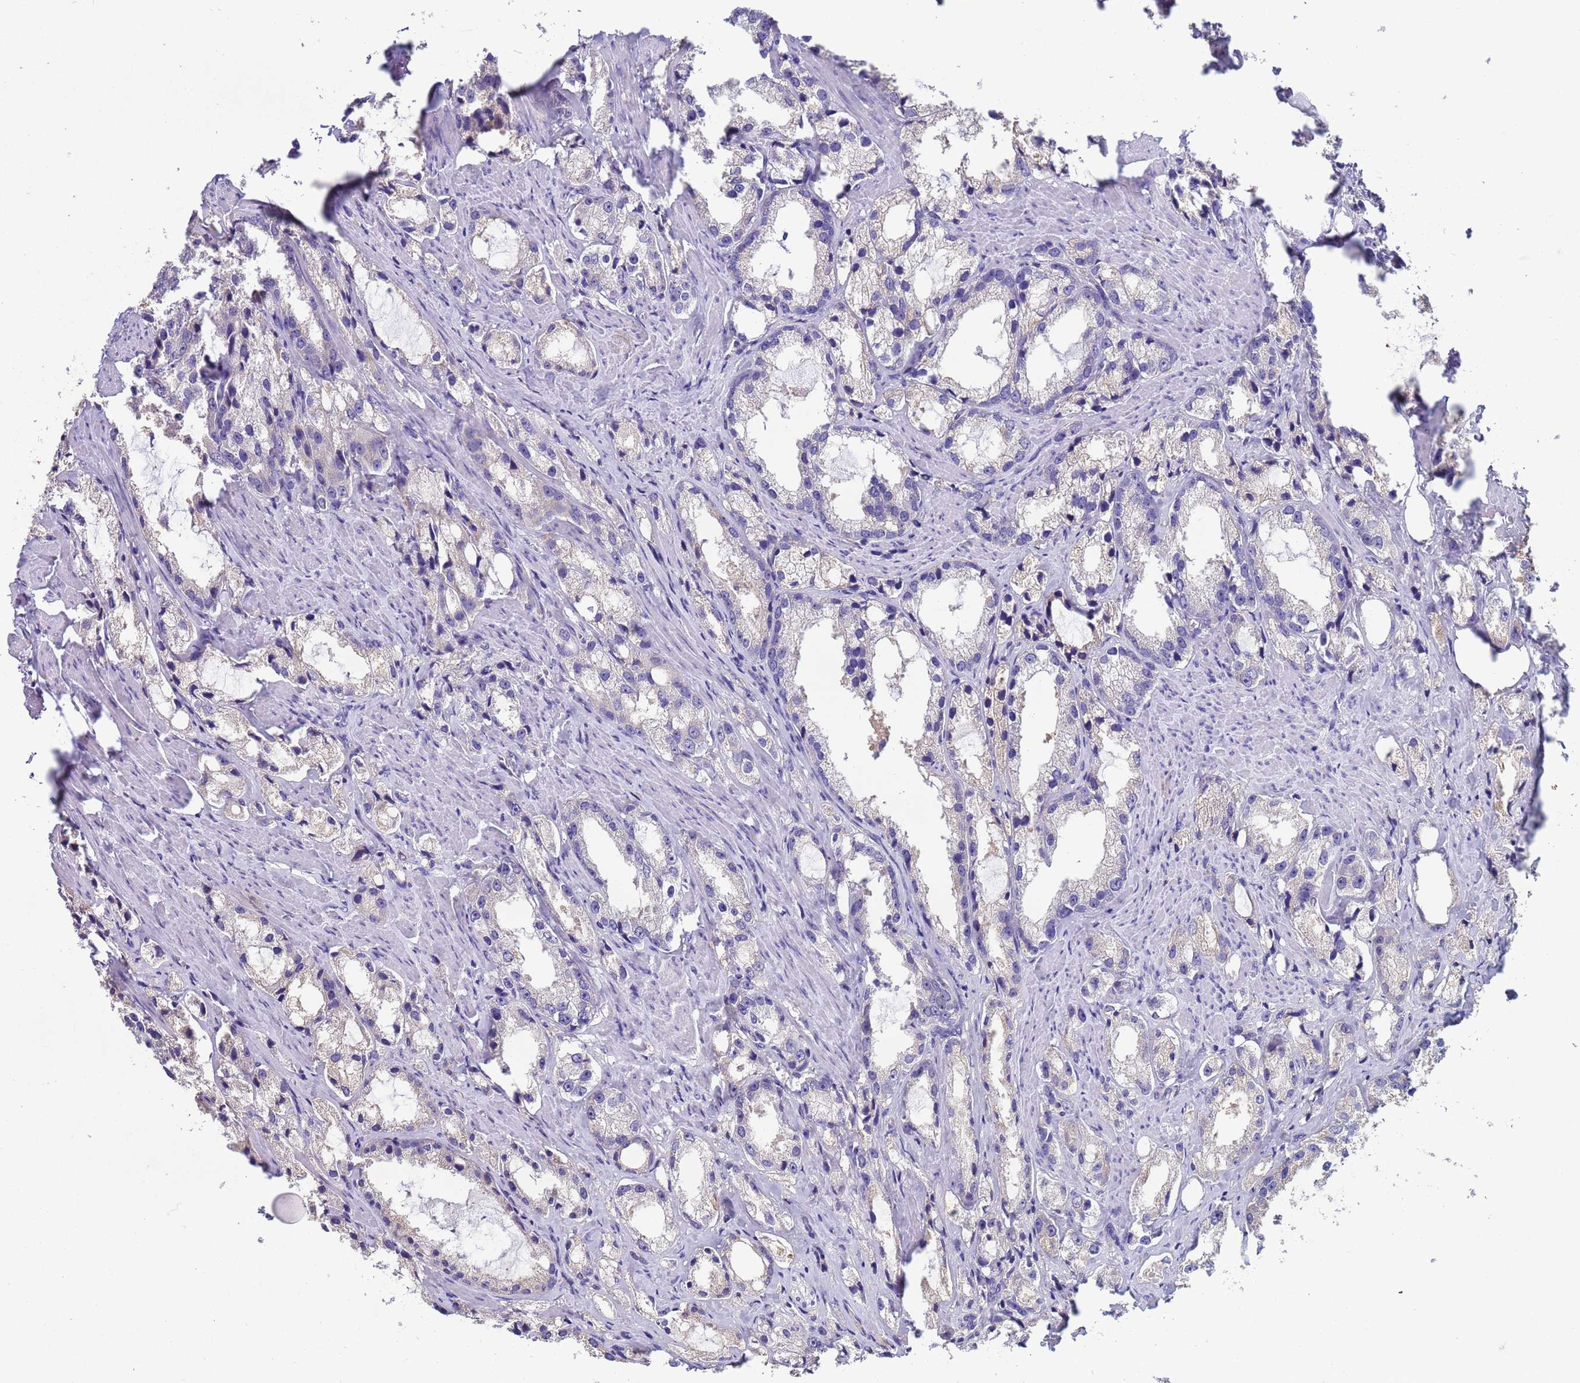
{"staining": {"intensity": "negative", "quantity": "none", "location": "none"}, "tissue": "prostate cancer", "cell_type": "Tumor cells", "image_type": "cancer", "snomed": [{"axis": "morphology", "description": "Adenocarcinoma, High grade"}, {"axis": "topography", "description": "Prostate"}], "caption": "This is an IHC histopathology image of prostate cancer. There is no positivity in tumor cells.", "gene": "SLC24A3", "patient": {"sex": "male", "age": 66}}